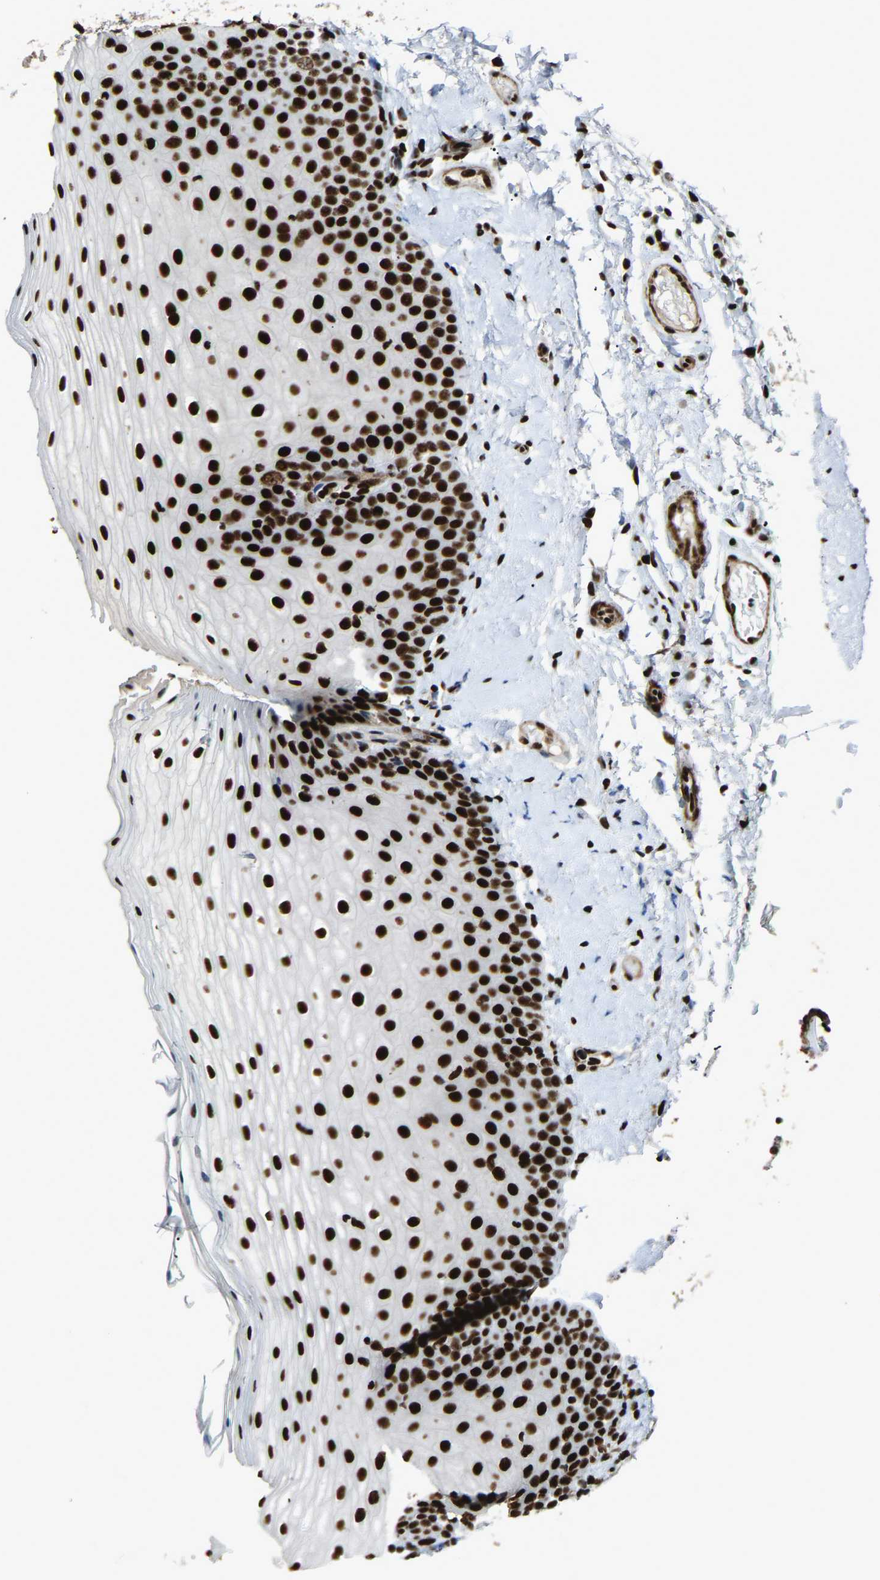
{"staining": {"intensity": "strong", "quantity": ">75%", "location": "nuclear"}, "tissue": "oral mucosa", "cell_type": "Squamous epithelial cells", "image_type": "normal", "snomed": [{"axis": "morphology", "description": "Normal tissue, NOS"}, {"axis": "topography", "description": "Skin"}, {"axis": "topography", "description": "Oral tissue"}], "caption": "This is an image of immunohistochemistry staining of benign oral mucosa, which shows strong positivity in the nuclear of squamous epithelial cells.", "gene": "DDX5", "patient": {"sex": "male", "age": 84}}